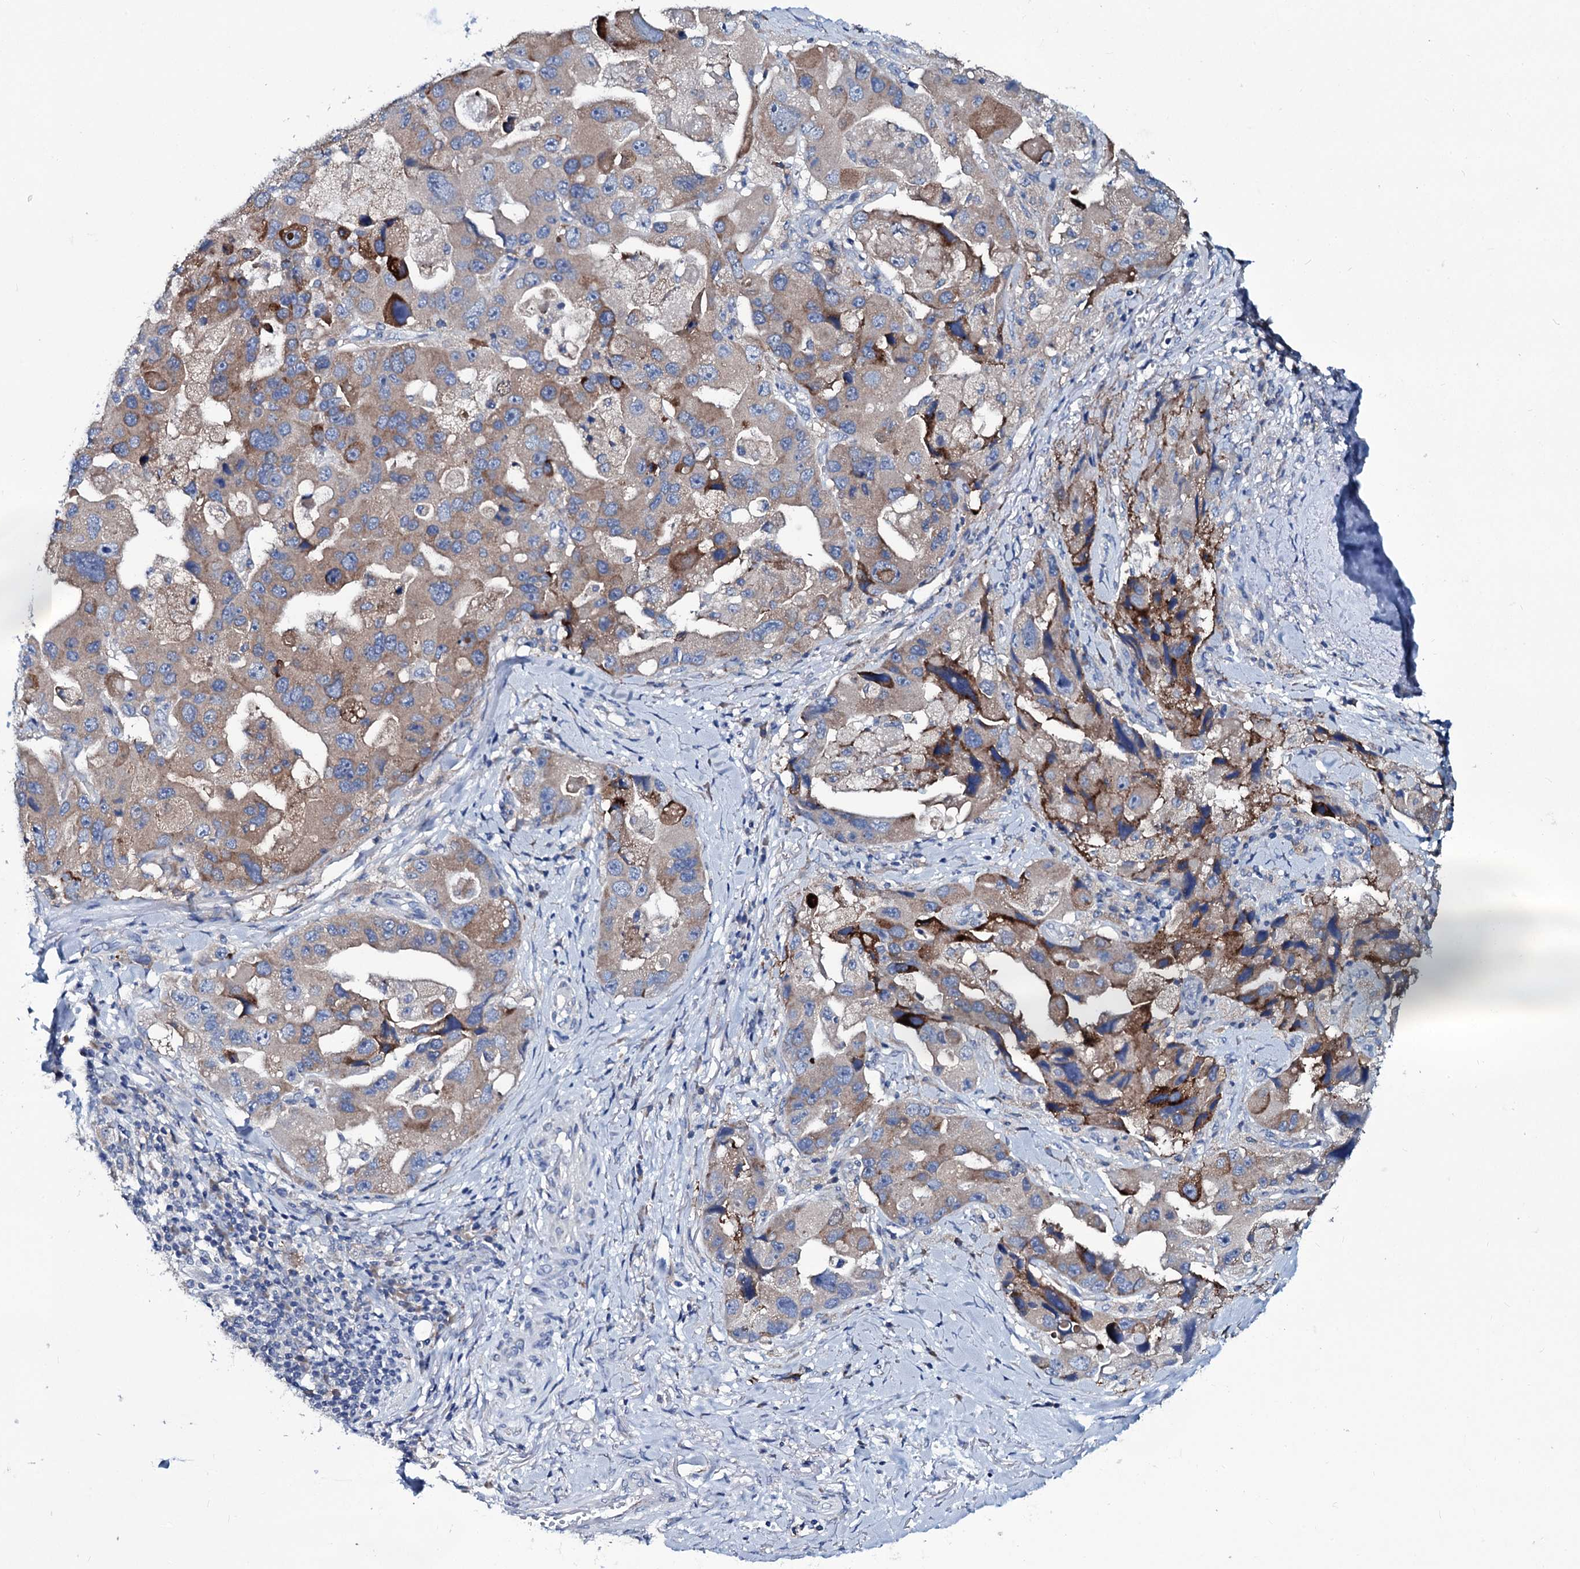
{"staining": {"intensity": "moderate", "quantity": ">75%", "location": "cytoplasmic/membranous"}, "tissue": "lung cancer", "cell_type": "Tumor cells", "image_type": "cancer", "snomed": [{"axis": "morphology", "description": "Adenocarcinoma, NOS"}, {"axis": "topography", "description": "Lung"}], "caption": "This micrograph exhibits immunohistochemistry (IHC) staining of lung adenocarcinoma, with medium moderate cytoplasmic/membranous positivity in about >75% of tumor cells.", "gene": "TPGS2", "patient": {"sex": "female", "age": 54}}